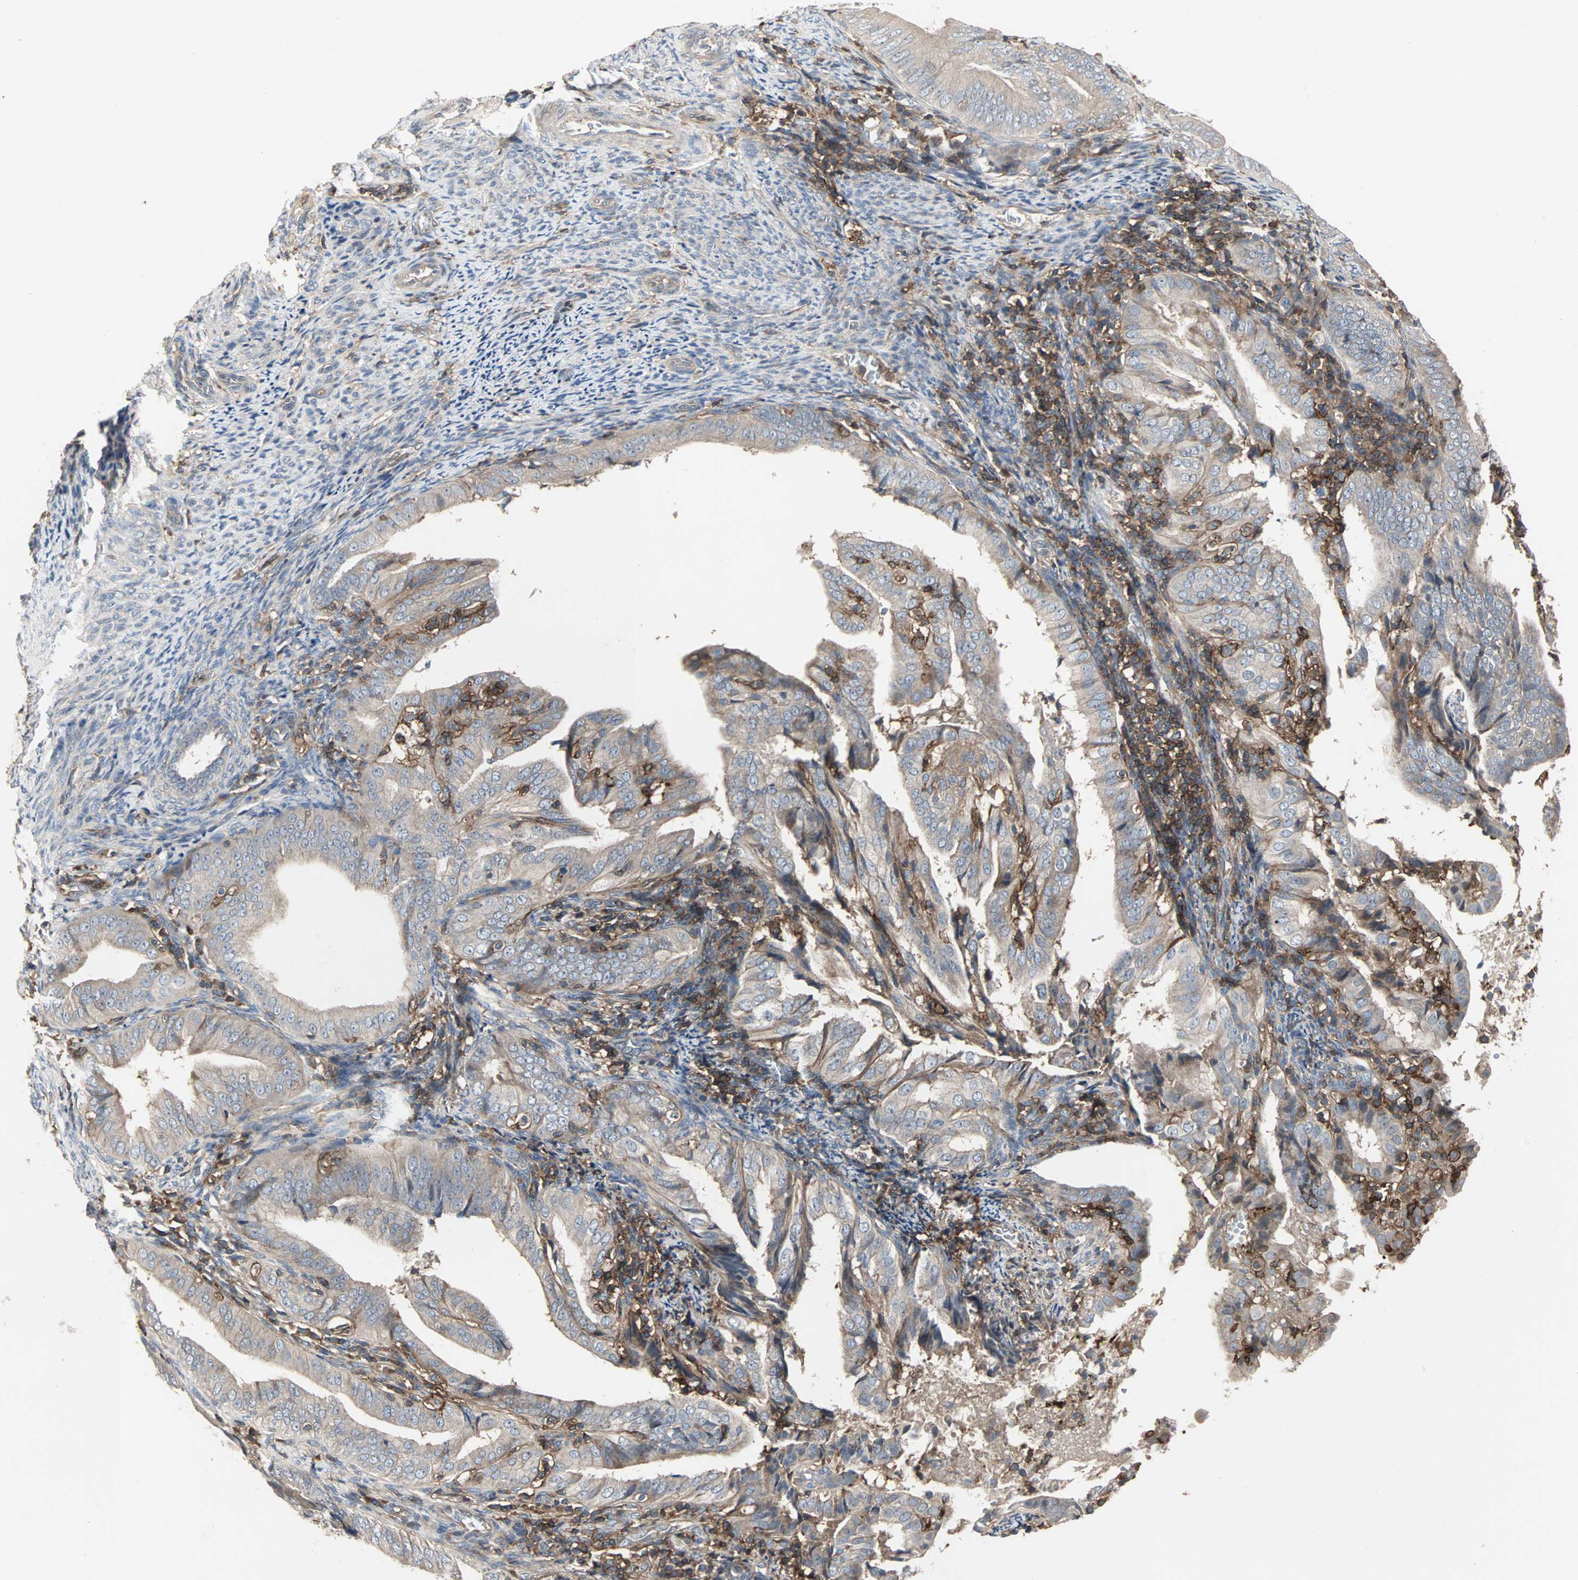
{"staining": {"intensity": "weak", "quantity": ">75%", "location": "cytoplasmic/membranous"}, "tissue": "endometrial cancer", "cell_type": "Tumor cells", "image_type": "cancer", "snomed": [{"axis": "morphology", "description": "Adenocarcinoma, NOS"}, {"axis": "topography", "description": "Endometrium"}], "caption": "Adenocarcinoma (endometrial) stained with IHC reveals weak cytoplasmic/membranous positivity in approximately >75% of tumor cells.", "gene": "GNAI2", "patient": {"sex": "female", "age": 58}}